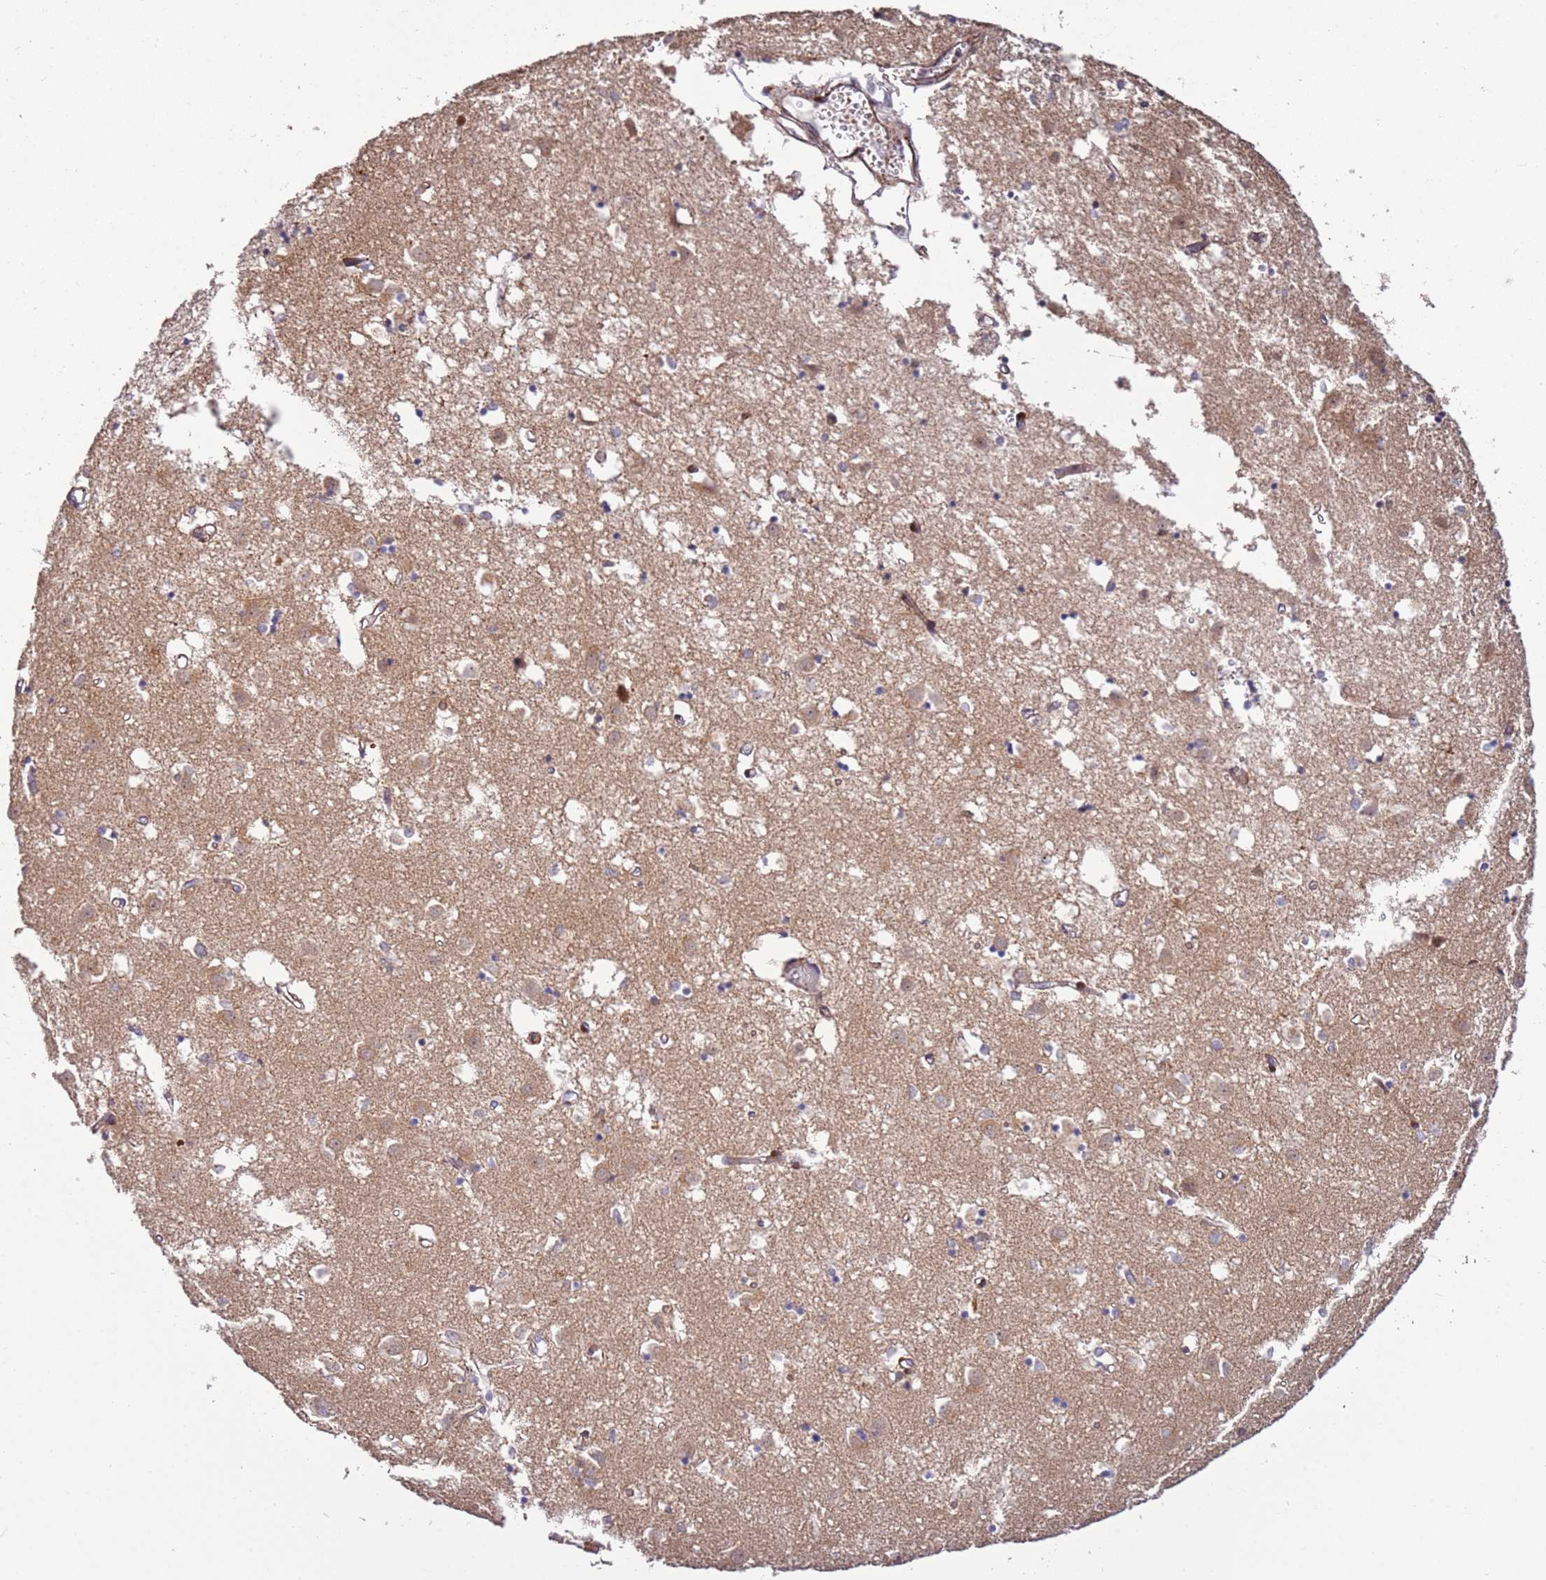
{"staining": {"intensity": "negative", "quantity": "none", "location": "none"}, "tissue": "caudate", "cell_type": "Glial cells", "image_type": "normal", "snomed": [{"axis": "morphology", "description": "Normal tissue, NOS"}, {"axis": "topography", "description": "Lateral ventricle wall"}], "caption": "Immunohistochemistry (IHC) histopathology image of unremarkable human caudate stained for a protein (brown), which shows no positivity in glial cells.", "gene": "RHBDL1", "patient": {"sex": "male", "age": 70}}